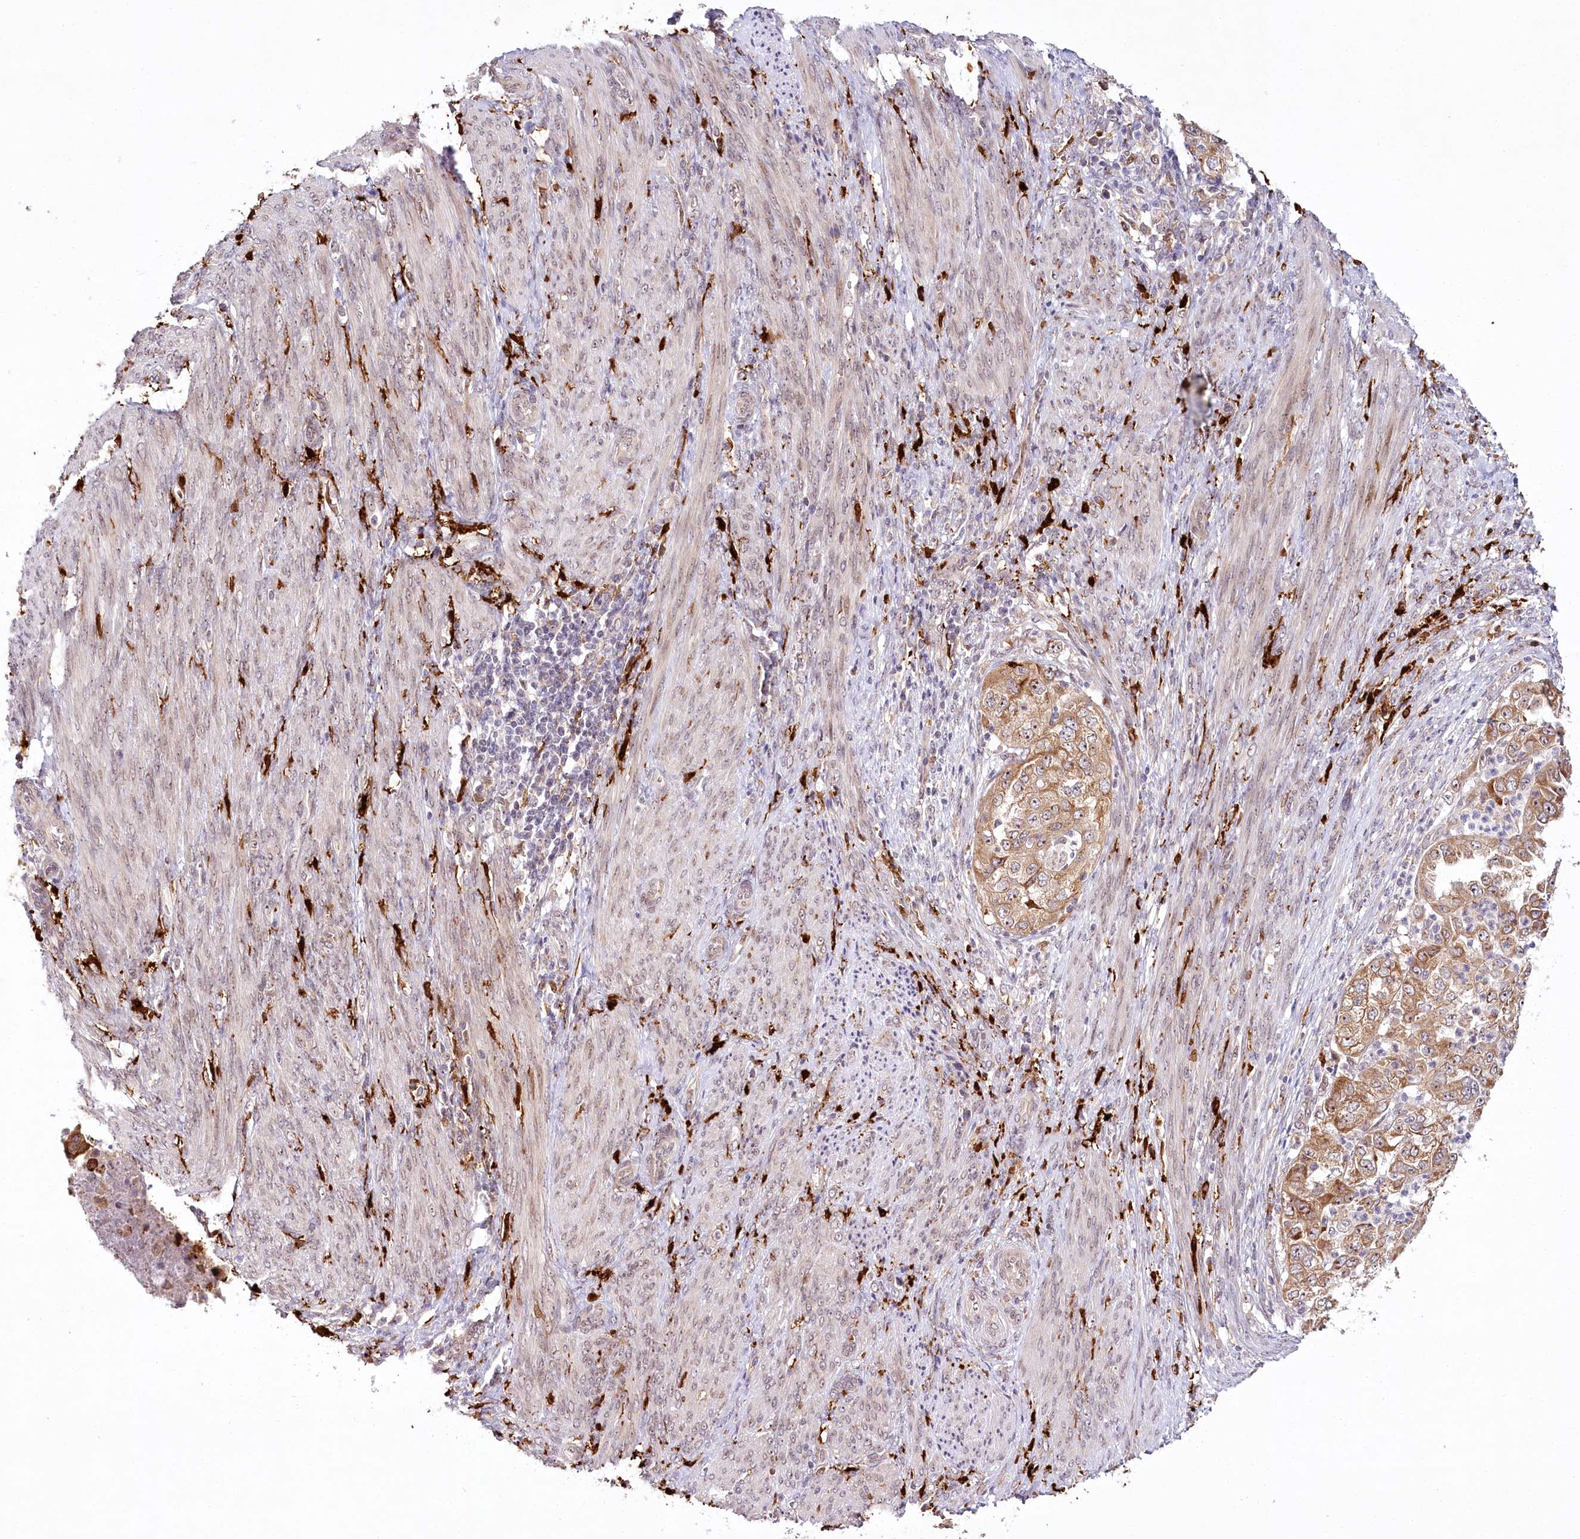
{"staining": {"intensity": "moderate", "quantity": ">75%", "location": "cytoplasmic/membranous,nuclear"}, "tissue": "endometrial cancer", "cell_type": "Tumor cells", "image_type": "cancer", "snomed": [{"axis": "morphology", "description": "Adenocarcinoma, NOS"}, {"axis": "topography", "description": "Endometrium"}], "caption": "Protein staining by immunohistochemistry (IHC) reveals moderate cytoplasmic/membranous and nuclear staining in about >75% of tumor cells in adenocarcinoma (endometrial).", "gene": "WDR36", "patient": {"sex": "female", "age": 85}}